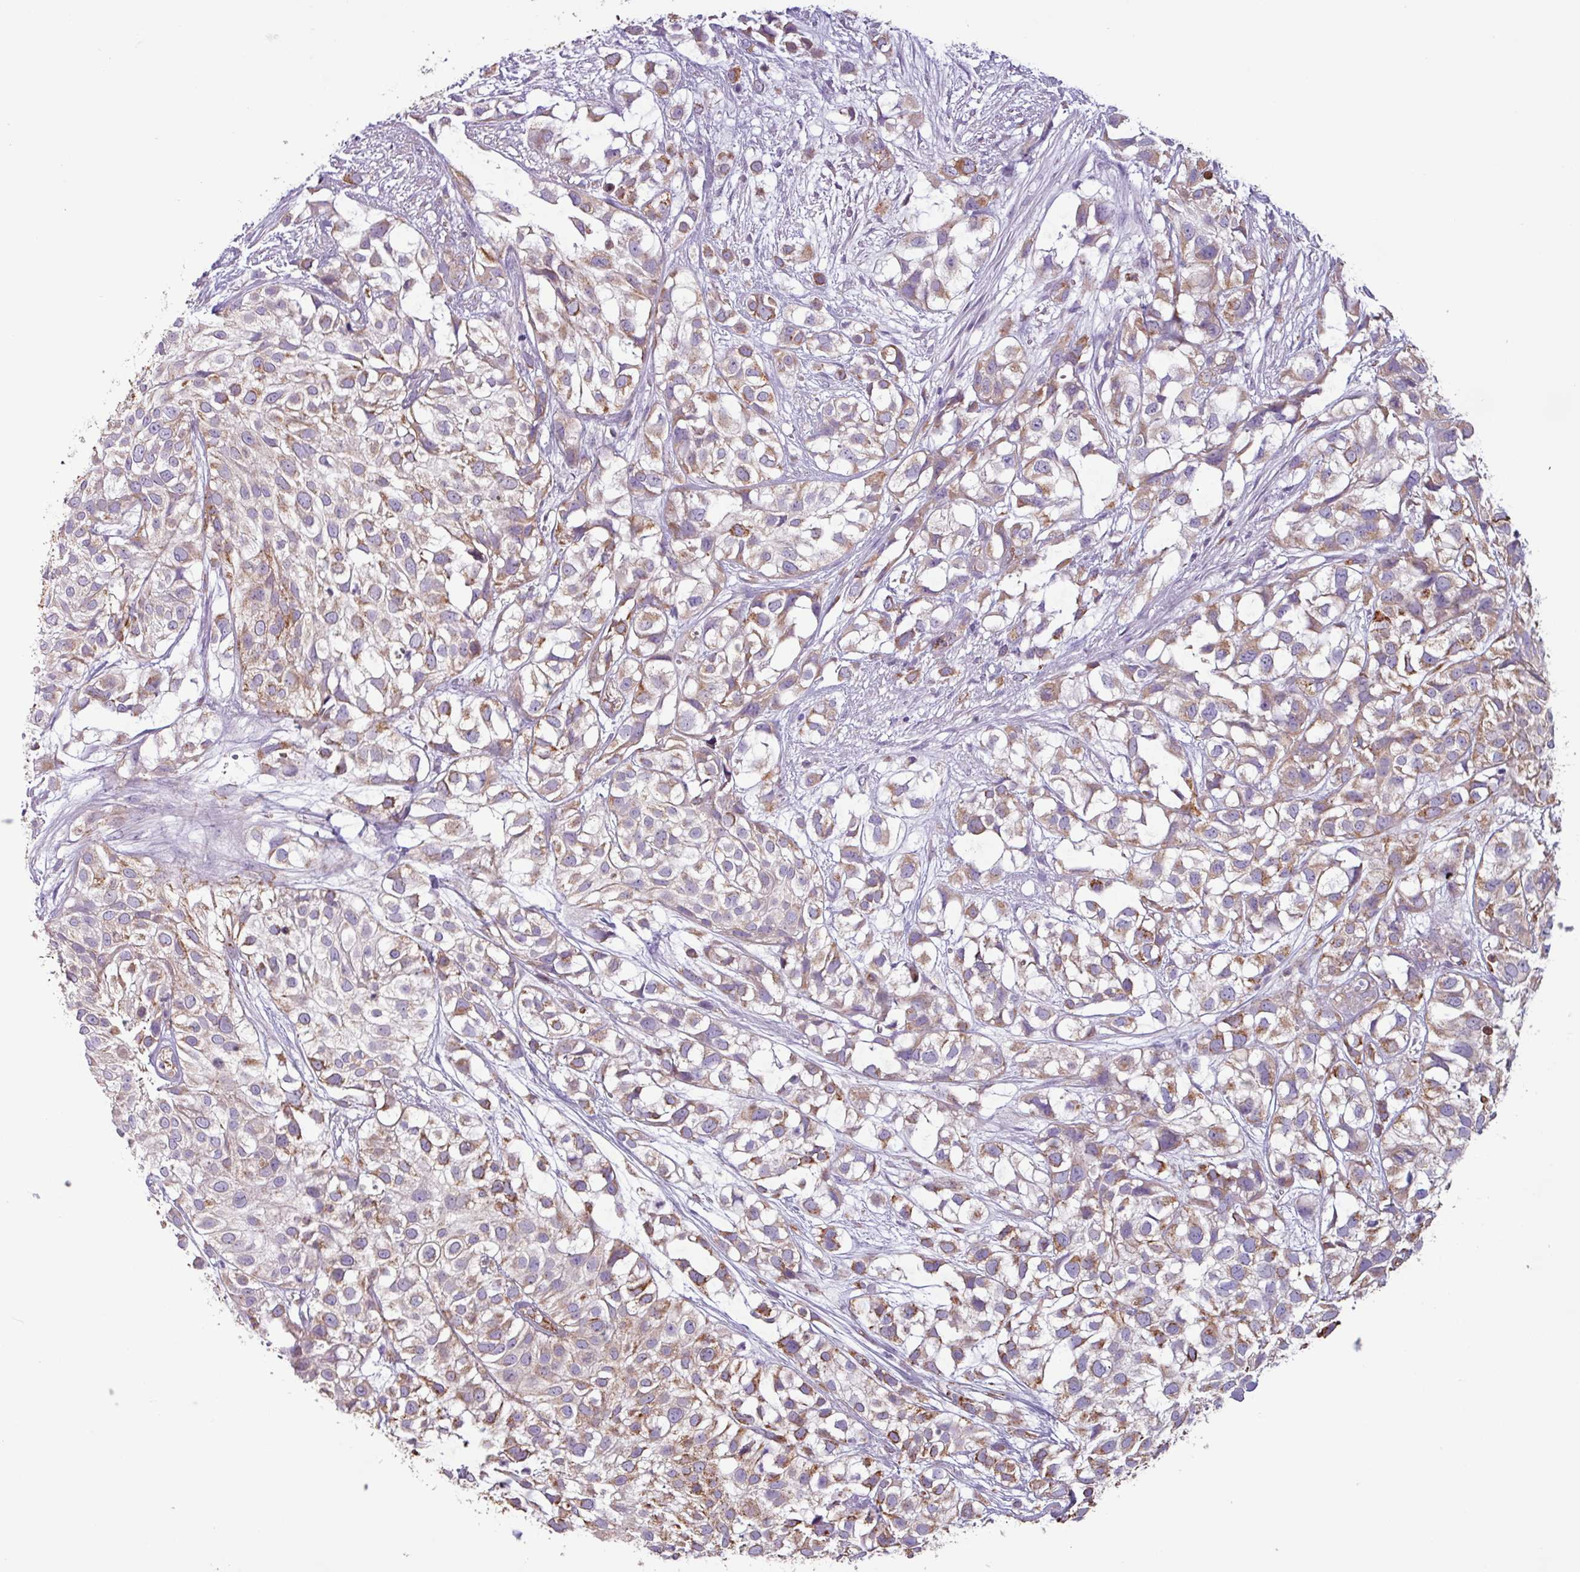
{"staining": {"intensity": "moderate", "quantity": ">75%", "location": "cytoplasmic/membranous"}, "tissue": "urothelial cancer", "cell_type": "Tumor cells", "image_type": "cancer", "snomed": [{"axis": "morphology", "description": "Urothelial carcinoma, High grade"}, {"axis": "topography", "description": "Urinary bladder"}], "caption": "Protein staining reveals moderate cytoplasmic/membranous positivity in approximately >75% of tumor cells in urothelial carcinoma (high-grade). (Brightfield microscopy of DAB IHC at high magnification).", "gene": "CAMK1", "patient": {"sex": "male", "age": 56}}